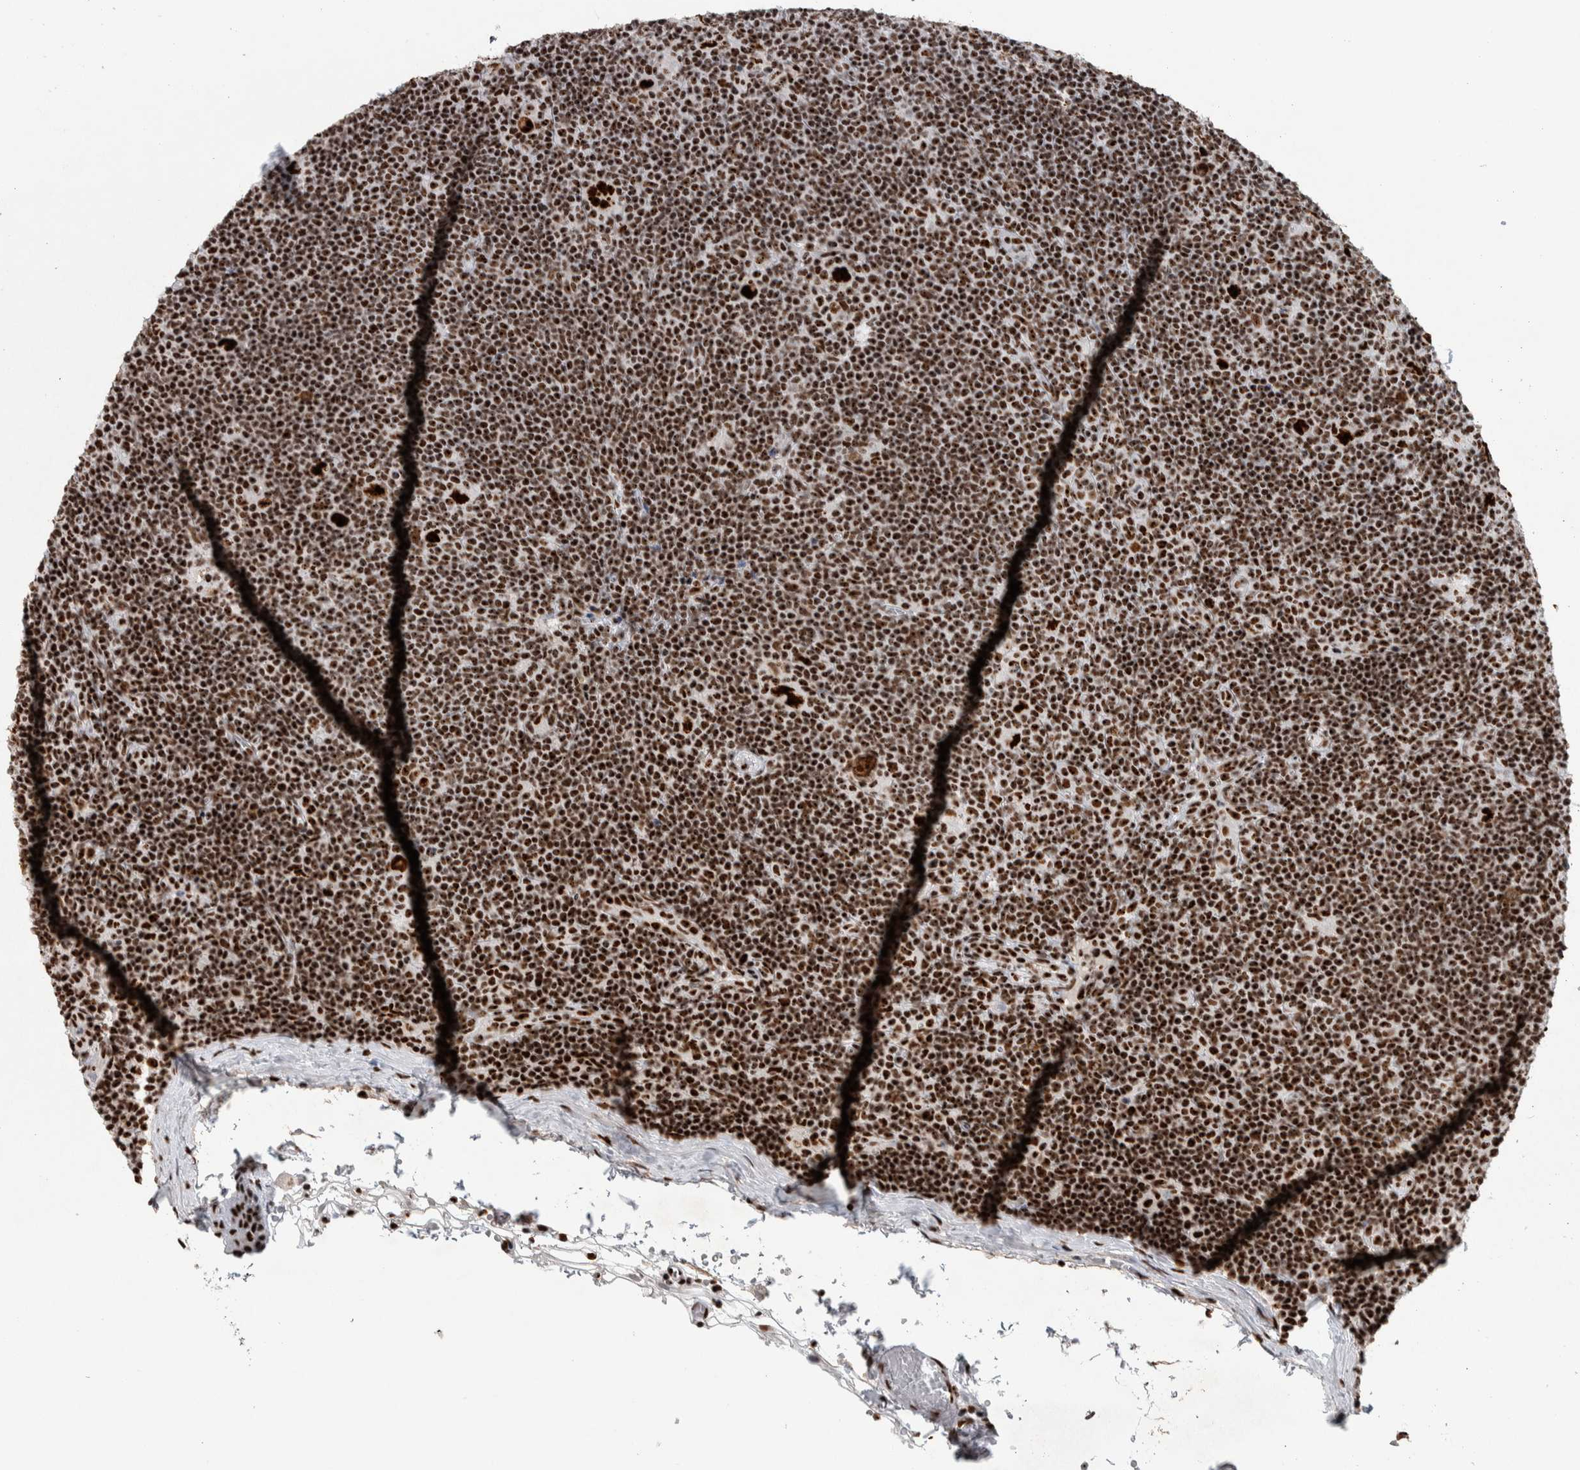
{"staining": {"intensity": "strong", "quantity": ">75%", "location": "nuclear"}, "tissue": "lymphoma", "cell_type": "Tumor cells", "image_type": "cancer", "snomed": [{"axis": "morphology", "description": "Hodgkin's disease, NOS"}, {"axis": "topography", "description": "Lymph node"}], "caption": "Immunohistochemistry photomicrograph of neoplastic tissue: Hodgkin's disease stained using immunohistochemistry displays high levels of strong protein expression localized specifically in the nuclear of tumor cells, appearing as a nuclear brown color.", "gene": "NCL", "patient": {"sex": "female", "age": 57}}